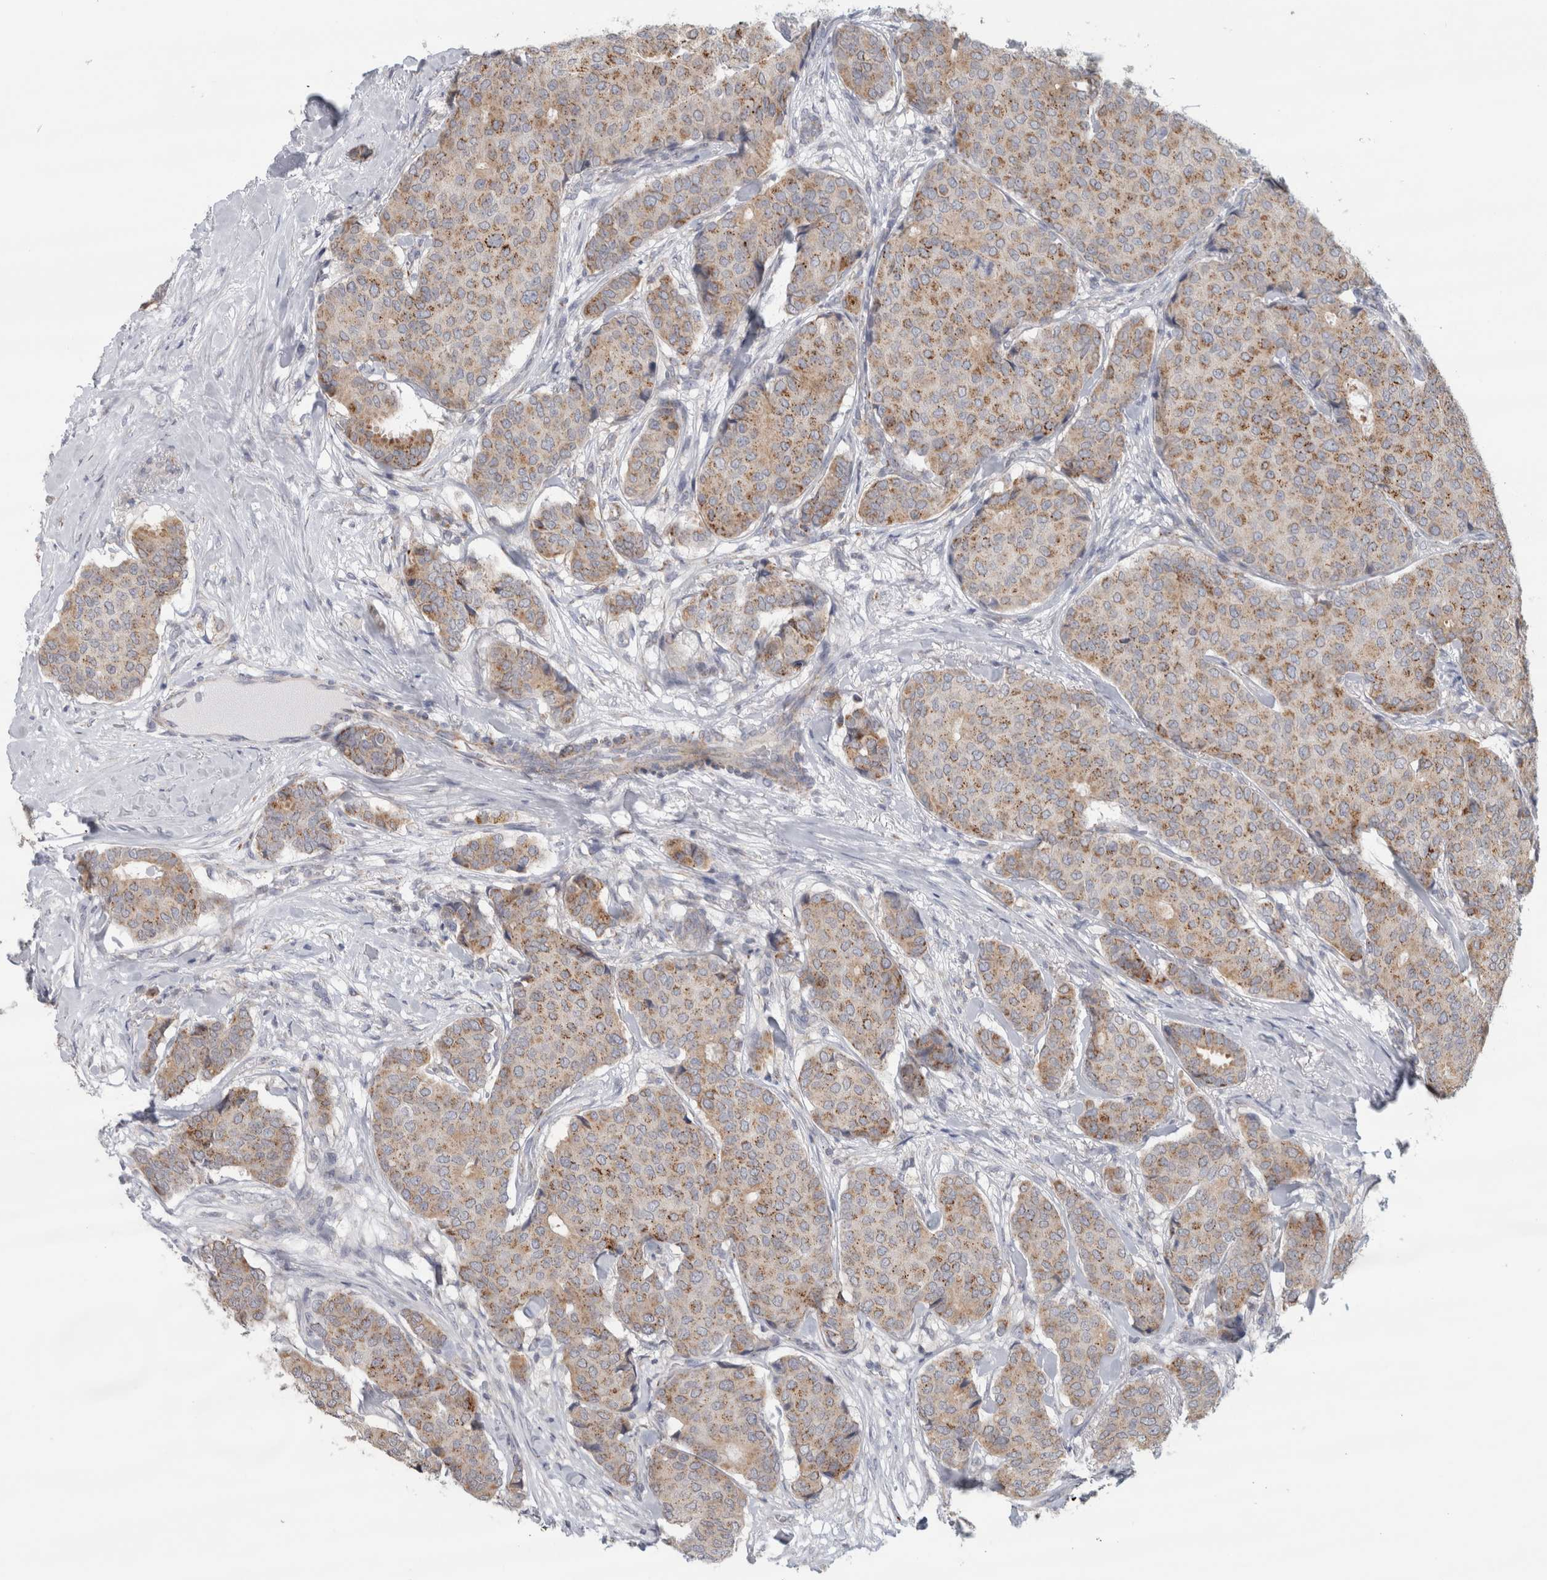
{"staining": {"intensity": "moderate", "quantity": ">75%", "location": "cytoplasmic/membranous"}, "tissue": "breast cancer", "cell_type": "Tumor cells", "image_type": "cancer", "snomed": [{"axis": "morphology", "description": "Duct carcinoma"}, {"axis": "topography", "description": "Breast"}], "caption": "The histopathology image reveals immunohistochemical staining of breast cancer. There is moderate cytoplasmic/membranous staining is appreciated in about >75% of tumor cells.", "gene": "RAB18", "patient": {"sex": "female", "age": 75}}